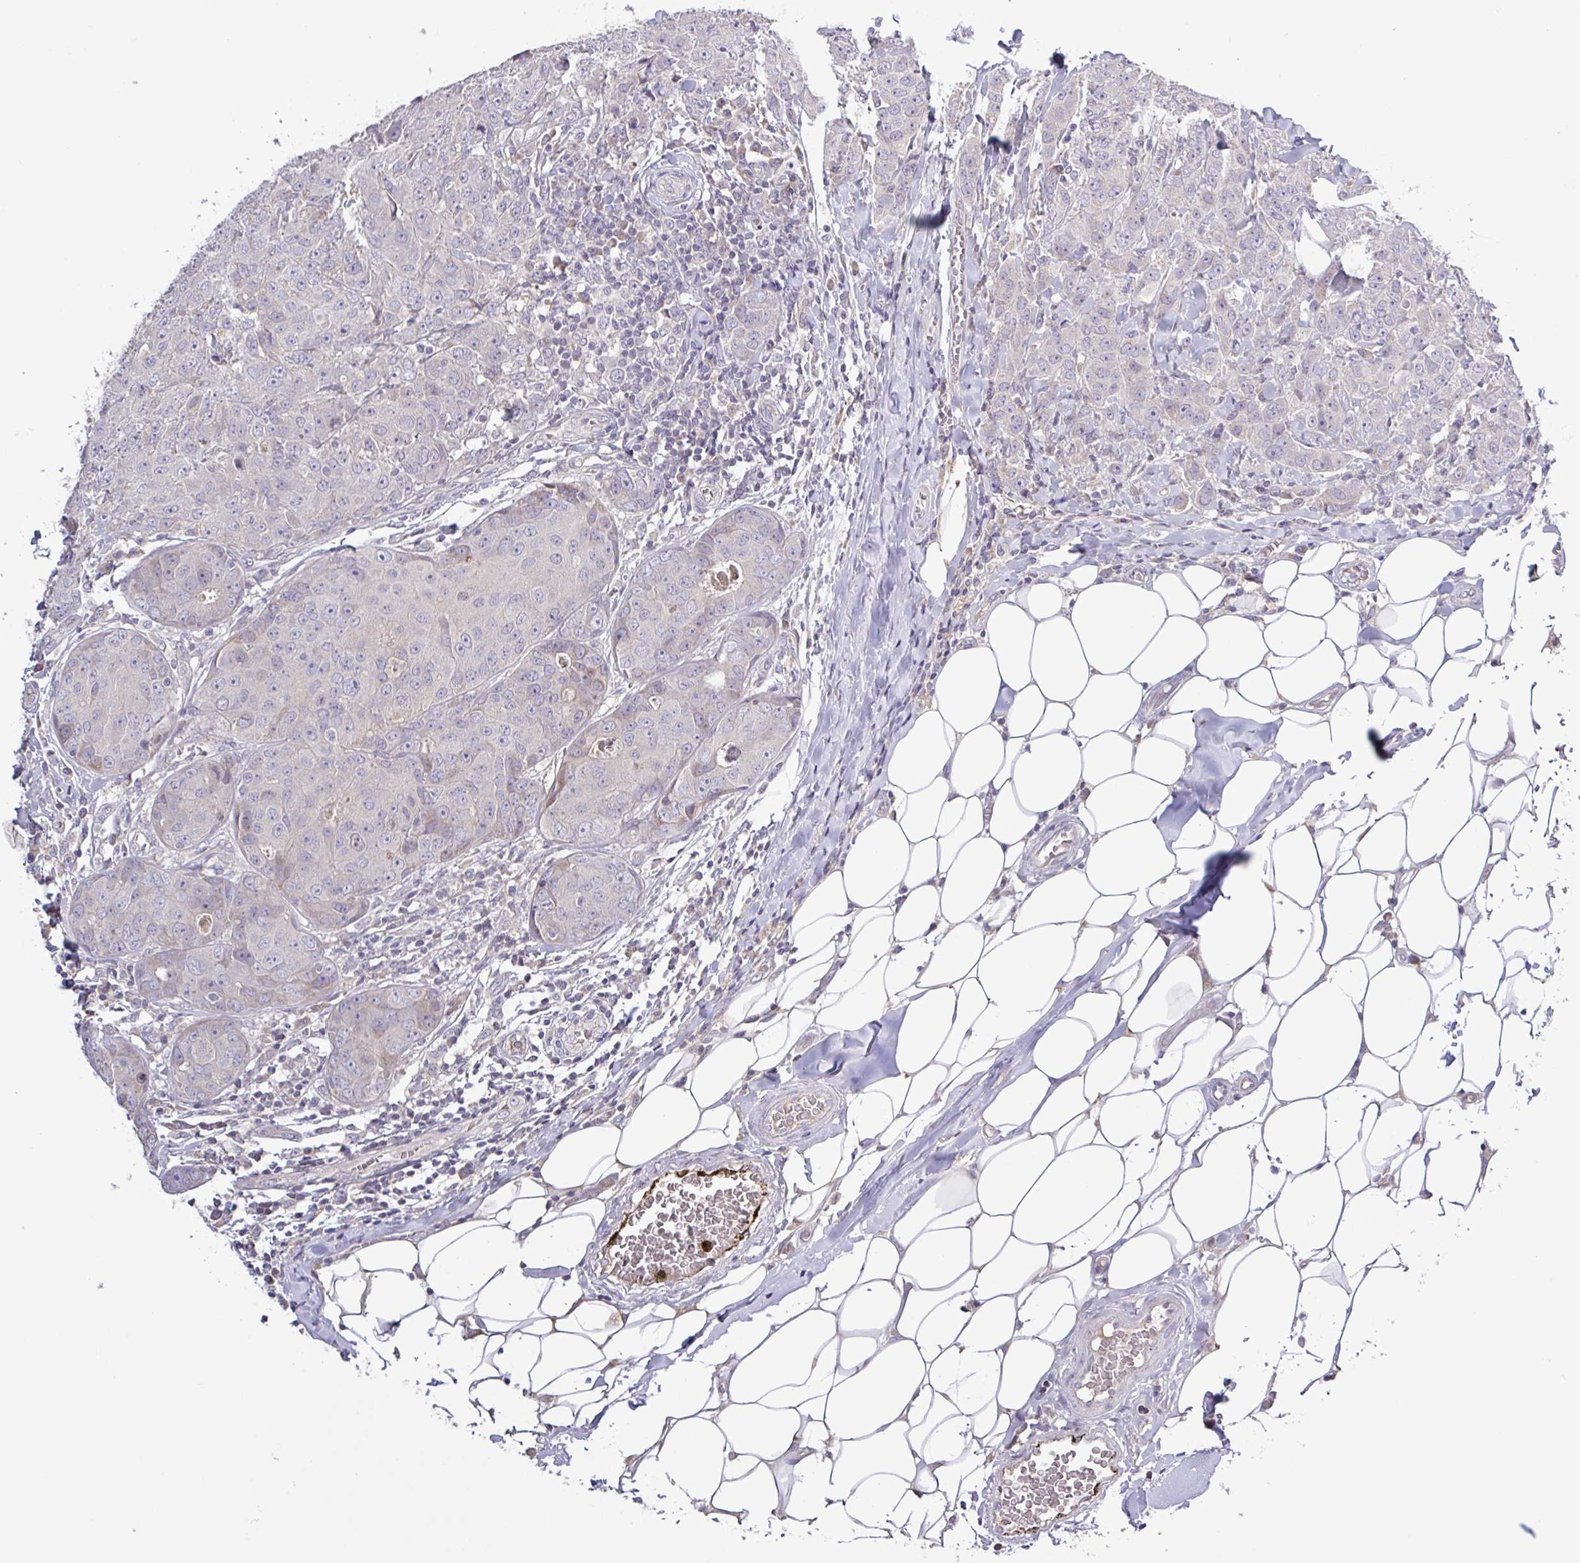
{"staining": {"intensity": "weak", "quantity": "<25%", "location": "cytoplasmic/membranous"}, "tissue": "breast cancer", "cell_type": "Tumor cells", "image_type": "cancer", "snomed": [{"axis": "morphology", "description": "Duct carcinoma"}, {"axis": "topography", "description": "Breast"}], "caption": "Protein analysis of breast cancer reveals no significant expression in tumor cells. Nuclei are stained in blue.", "gene": "SFTPB", "patient": {"sex": "female", "age": 43}}